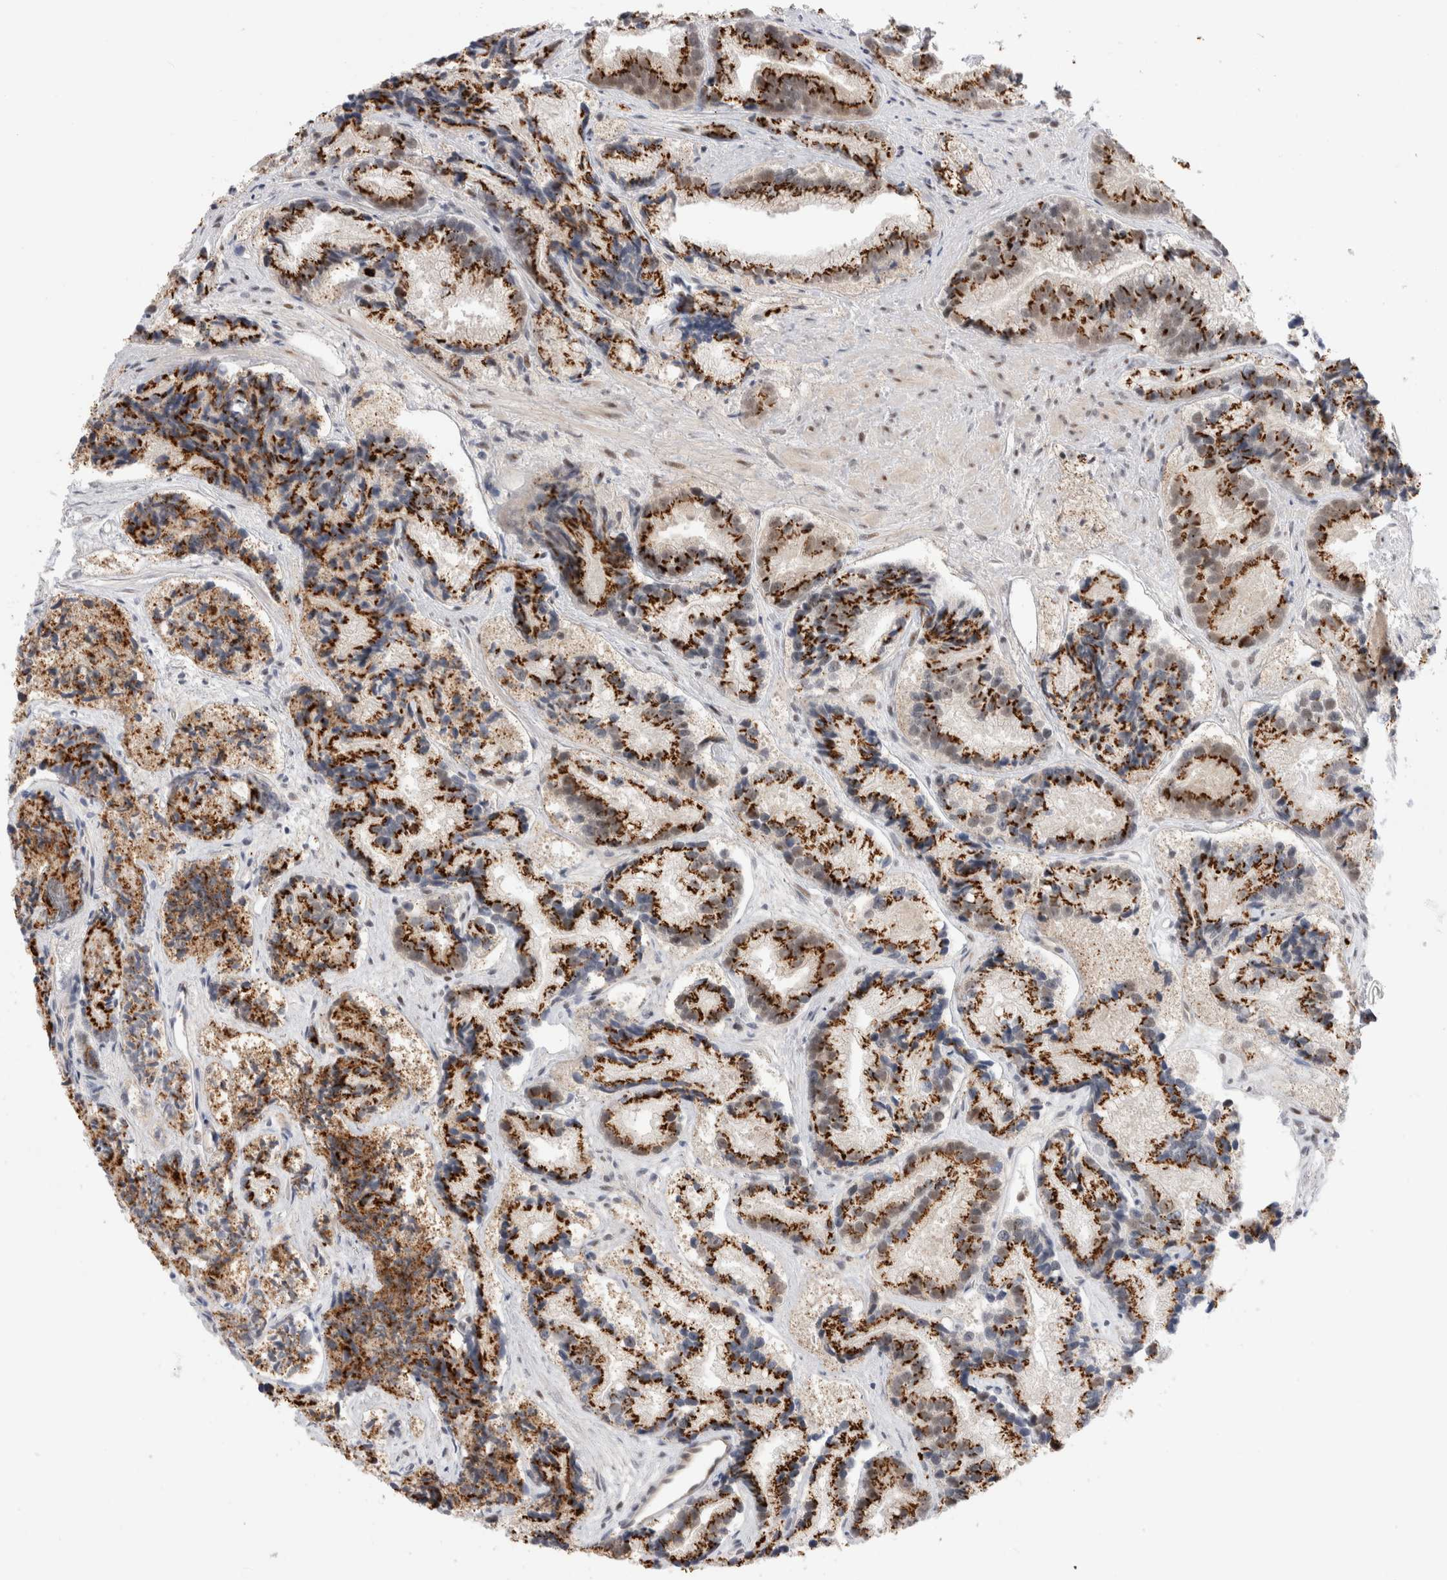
{"staining": {"intensity": "strong", "quantity": ">75%", "location": "cytoplasmic/membranous"}, "tissue": "prostate cancer", "cell_type": "Tumor cells", "image_type": "cancer", "snomed": [{"axis": "morphology", "description": "Adenocarcinoma, Low grade"}, {"axis": "topography", "description": "Prostate"}], "caption": "Tumor cells exhibit high levels of strong cytoplasmic/membranous expression in about >75% of cells in human prostate low-grade adenocarcinoma. (Brightfield microscopy of DAB IHC at high magnification).", "gene": "VPS28", "patient": {"sex": "male", "age": 89}}